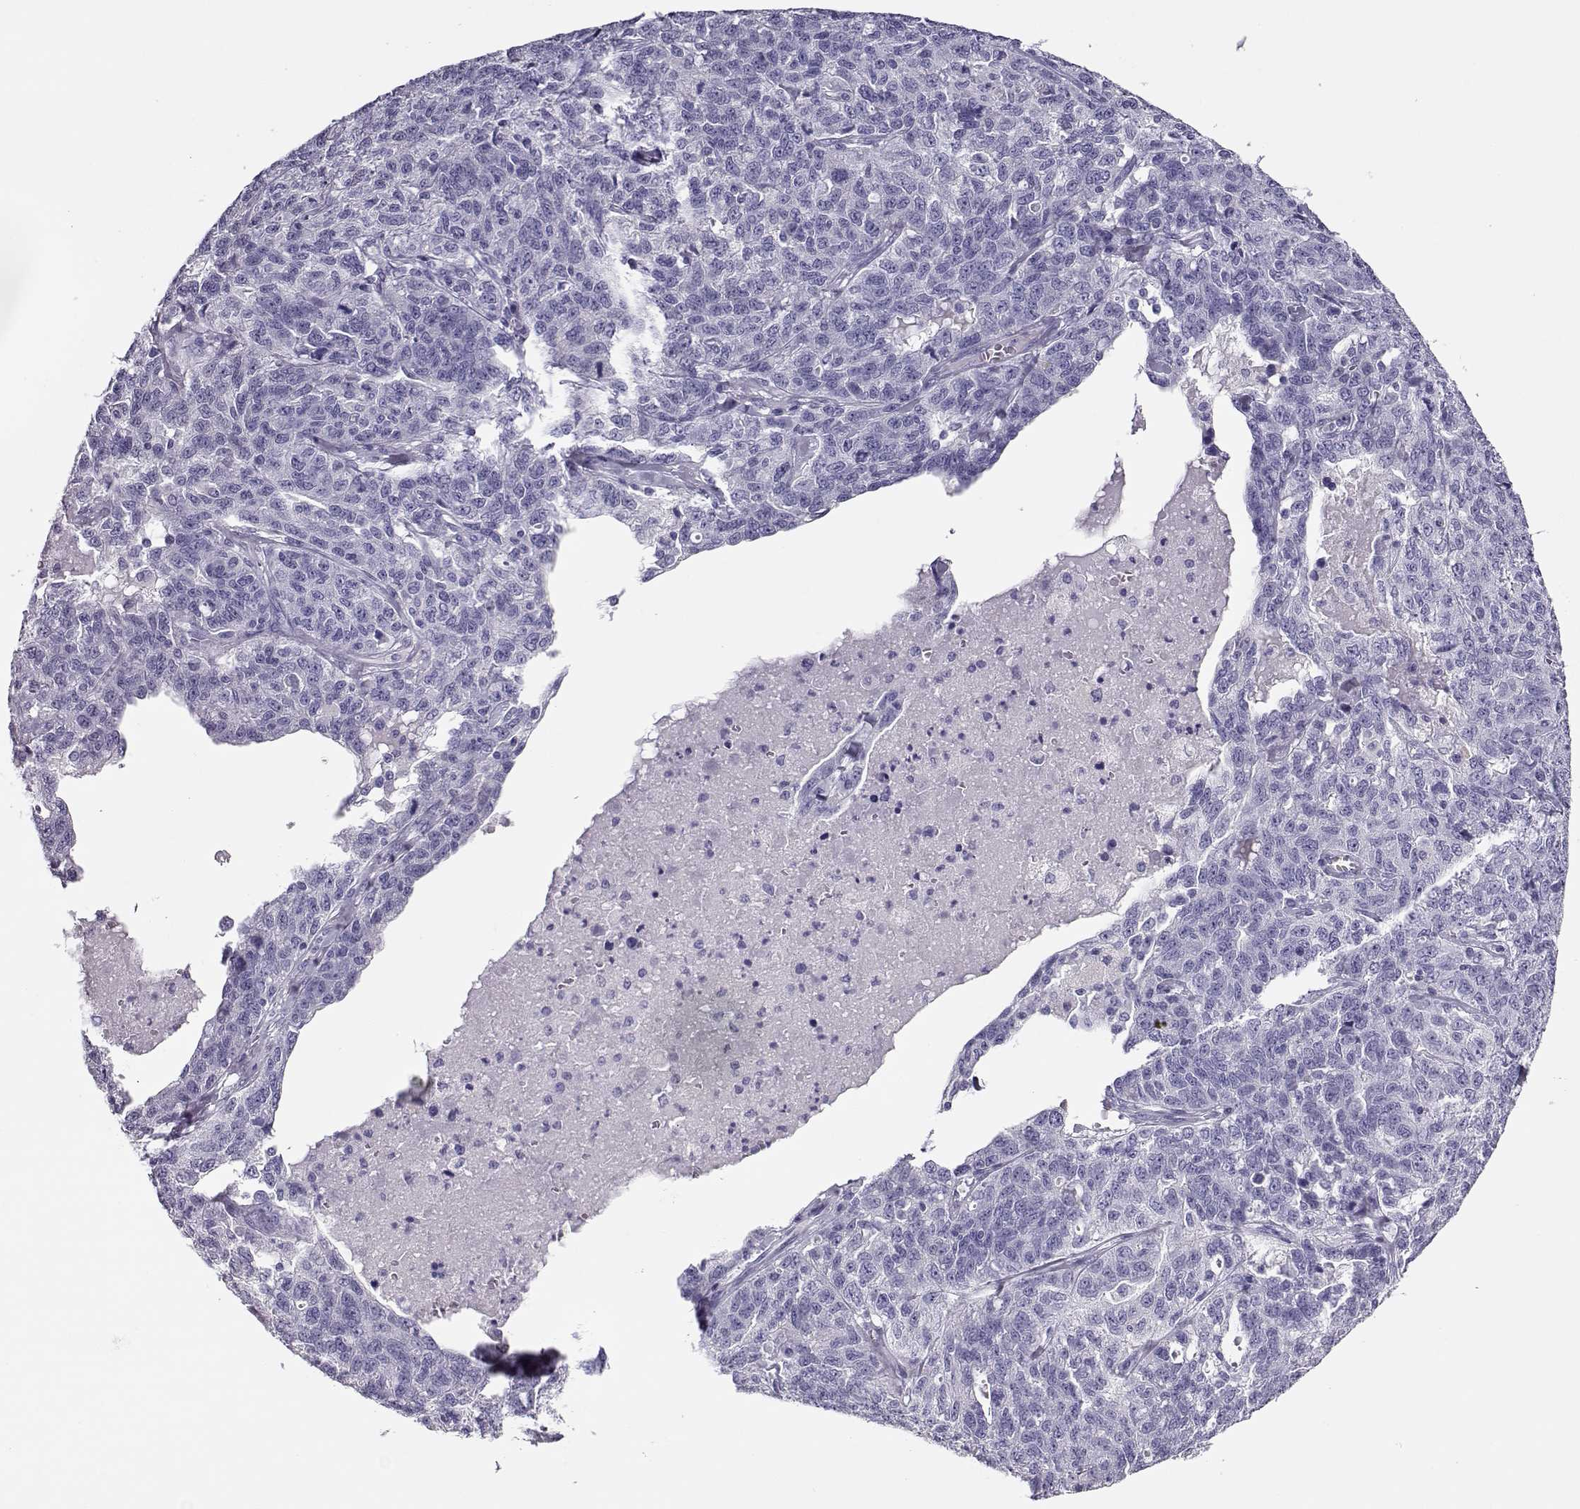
{"staining": {"intensity": "negative", "quantity": "none", "location": "none"}, "tissue": "ovarian cancer", "cell_type": "Tumor cells", "image_type": "cancer", "snomed": [{"axis": "morphology", "description": "Cystadenocarcinoma, serous, NOS"}, {"axis": "topography", "description": "Ovary"}], "caption": "Immunohistochemistry (IHC) histopathology image of human ovarian serous cystadenocarcinoma stained for a protein (brown), which displays no positivity in tumor cells.", "gene": "CRX", "patient": {"sex": "female", "age": 71}}